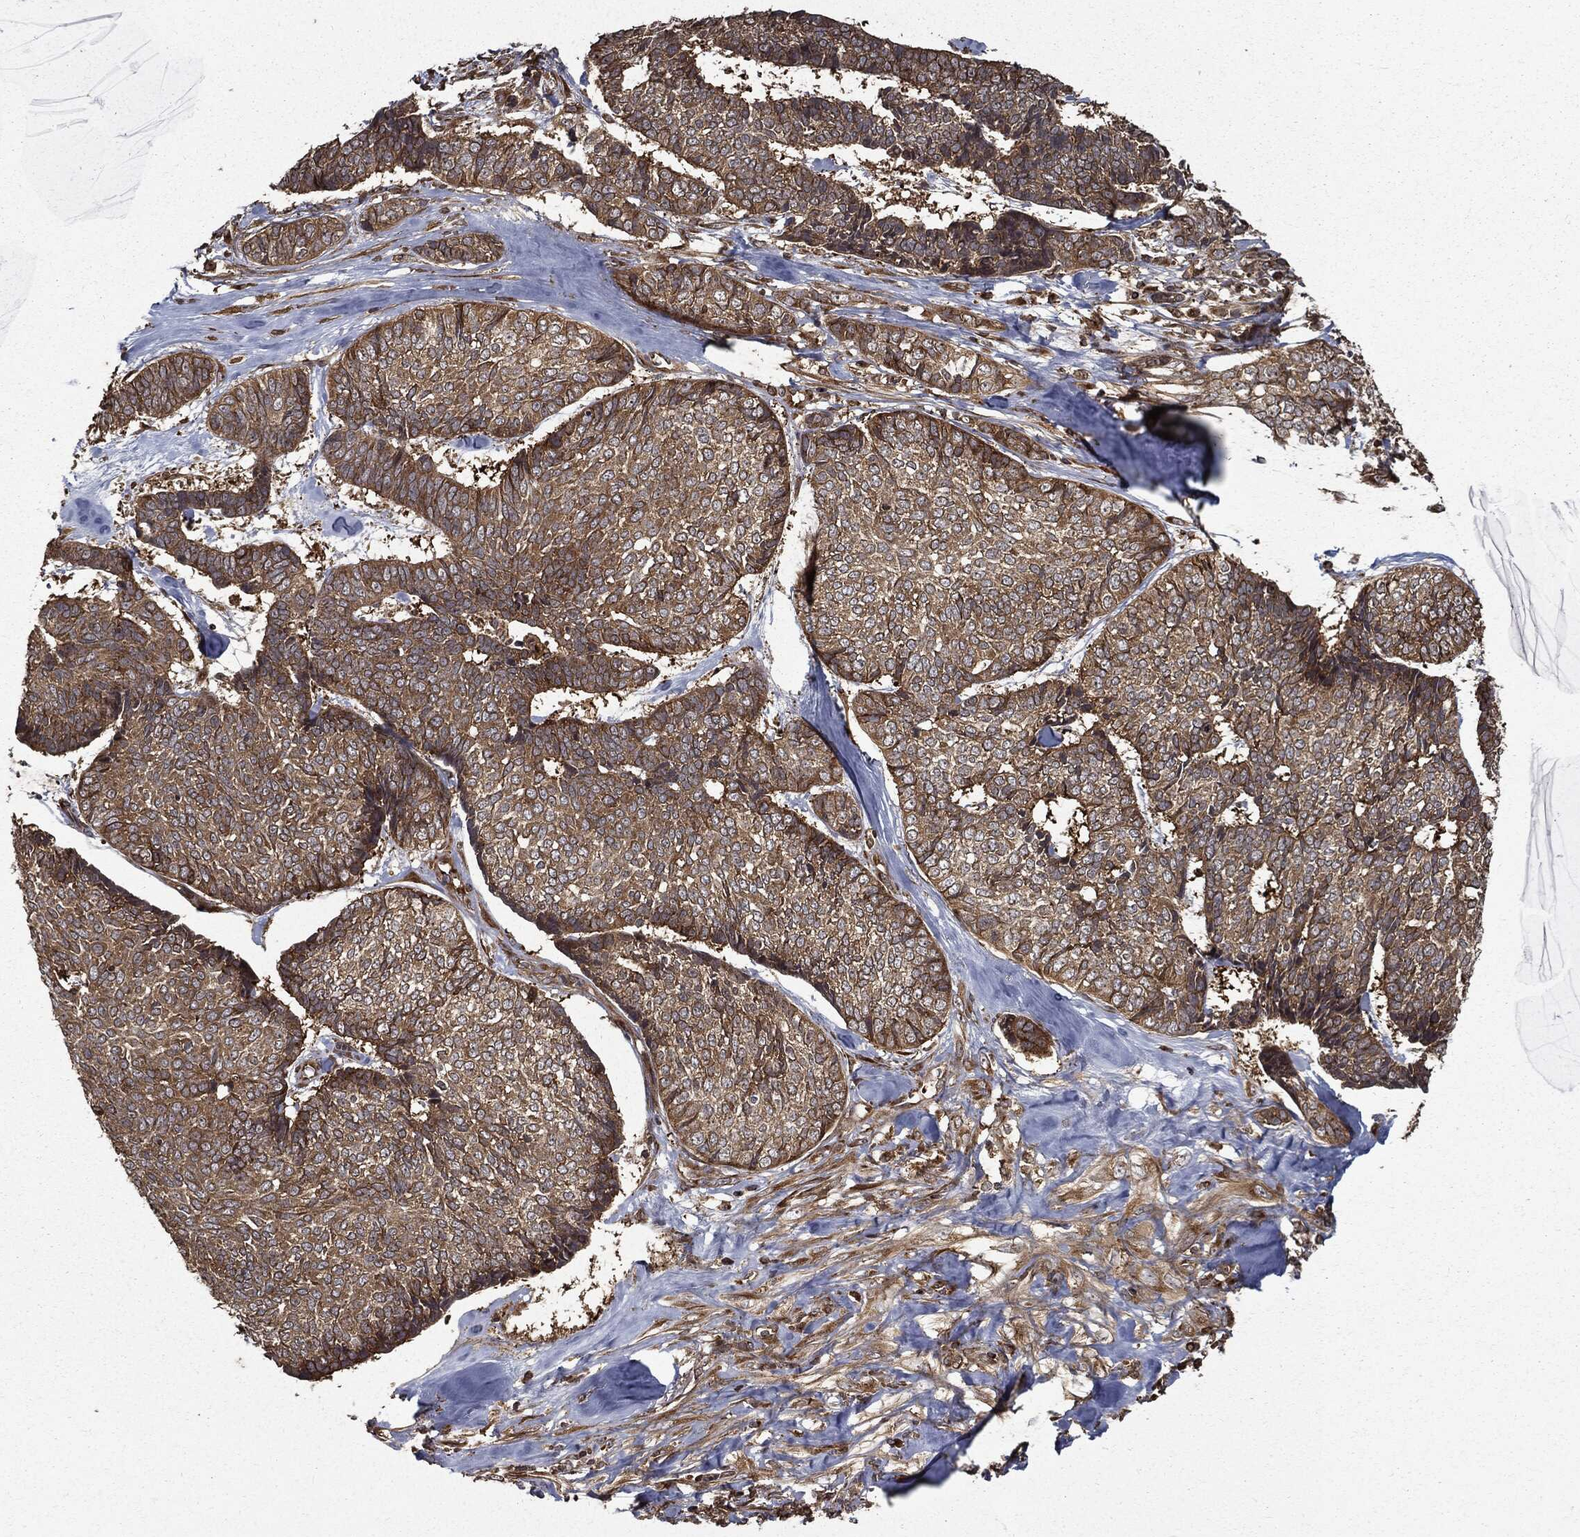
{"staining": {"intensity": "moderate", "quantity": "25%-75%", "location": "cytoplasmic/membranous"}, "tissue": "skin cancer", "cell_type": "Tumor cells", "image_type": "cancer", "snomed": [{"axis": "morphology", "description": "Basal cell carcinoma"}, {"axis": "topography", "description": "Skin"}], "caption": "A brown stain labels moderate cytoplasmic/membranous expression of a protein in human basal cell carcinoma (skin) tumor cells.", "gene": "HTT", "patient": {"sex": "male", "age": 86}}